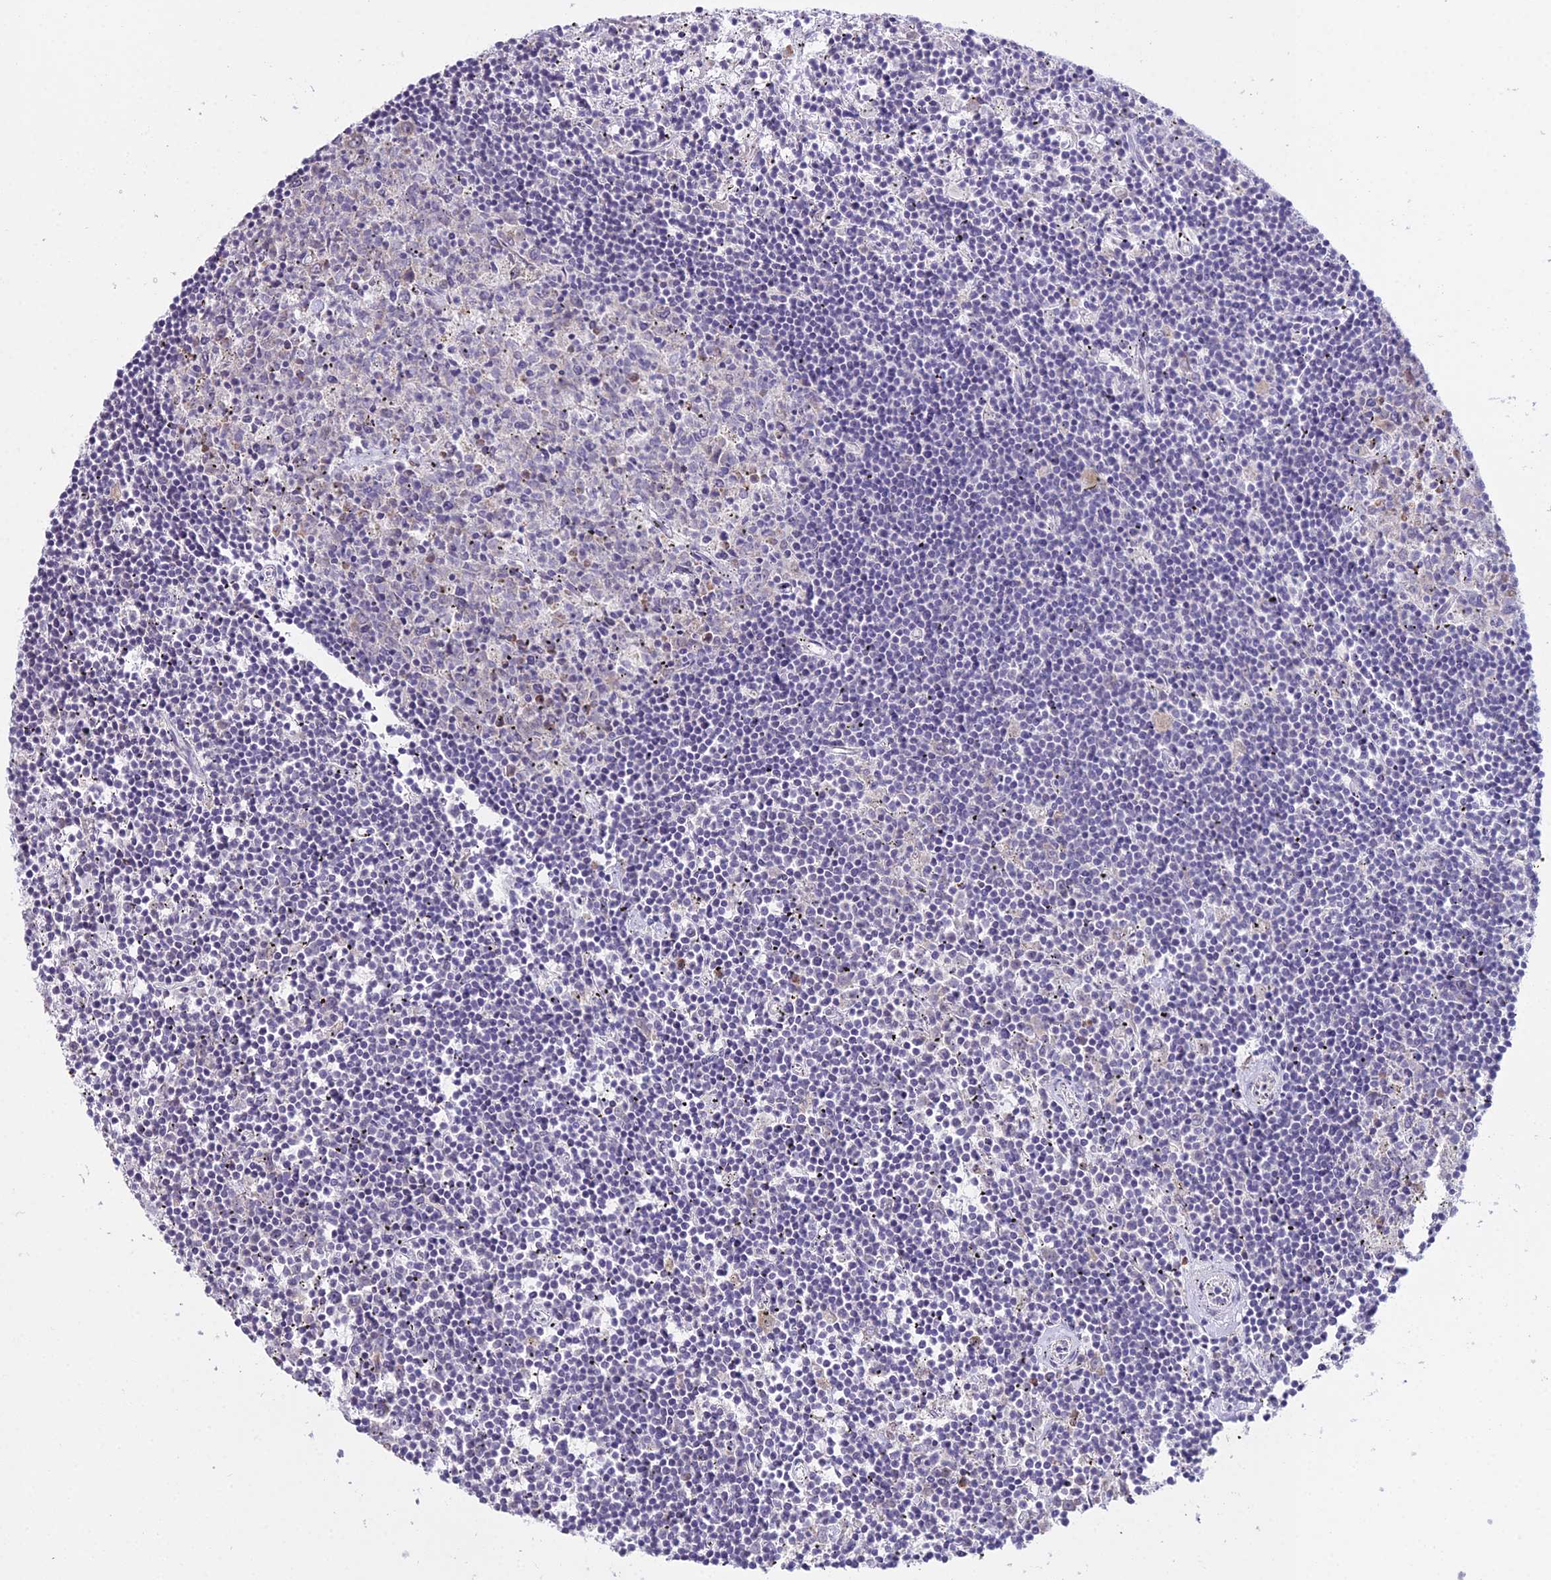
{"staining": {"intensity": "negative", "quantity": "none", "location": "none"}, "tissue": "lymphoma", "cell_type": "Tumor cells", "image_type": "cancer", "snomed": [{"axis": "morphology", "description": "Malignant lymphoma, non-Hodgkin's type, Low grade"}, {"axis": "topography", "description": "Spleen"}], "caption": "A photomicrograph of lymphoma stained for a protein shows no brown staining in tumor cells.", "gene": "RPS26", "patient": {"sex": "male", "age": 76}}